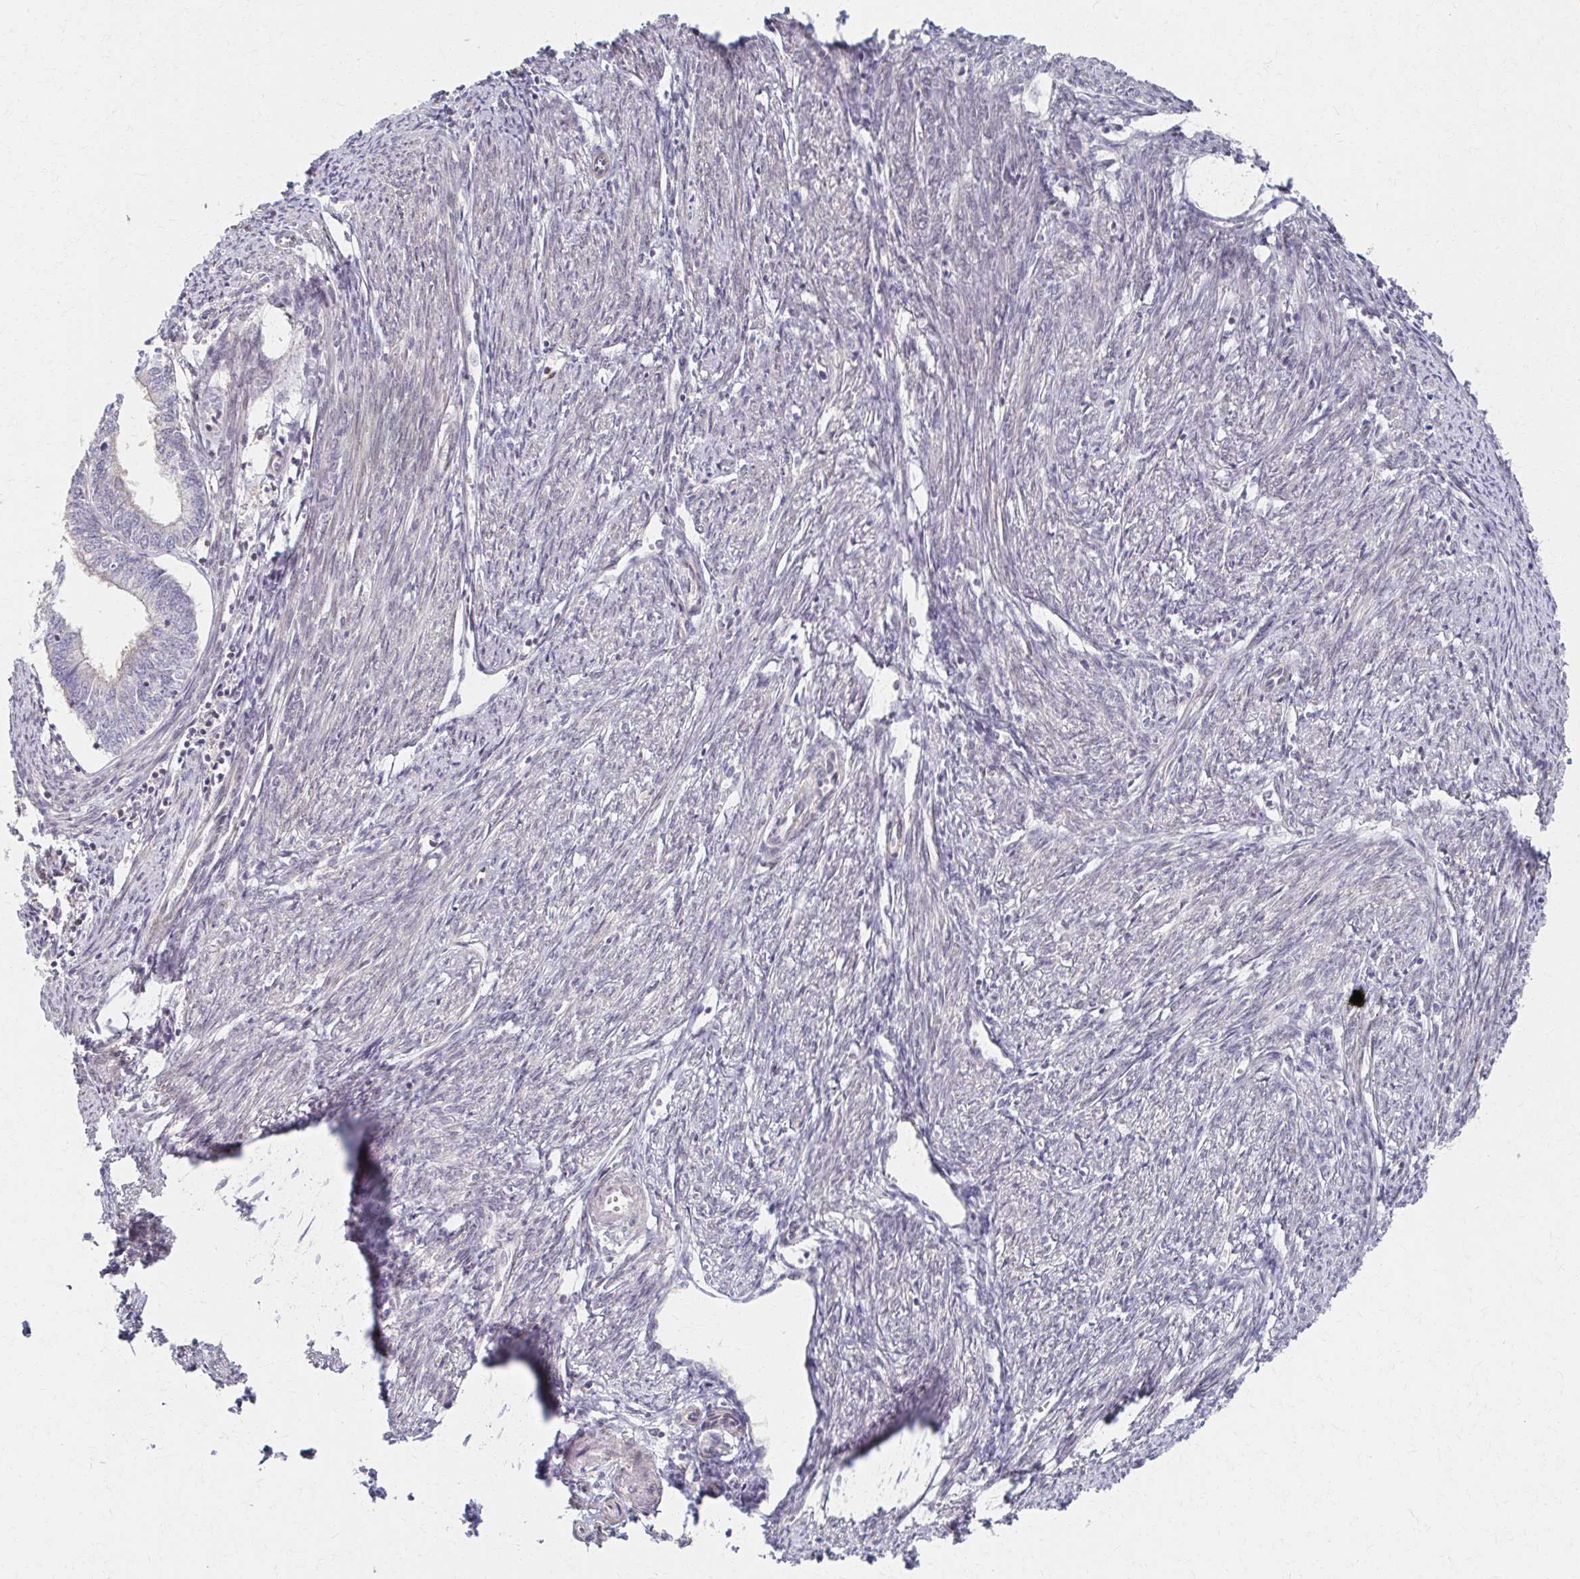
{"staining": {"intensity": "negative", "quantity": "none", "location": "none"}, "tissue": "endometrial cancer", "cell_type": "Tumor cells", "image_type": "cancer", "snomed": [{"axis": "morphology", "description": "Adenocarcinoma, NOS"}, {"axis": "topography", "description": "Endometrium"}], "caption": "The histopathology image exhibits no staining of tumor cells in endometrial cancer.", "gene": "EOLA2", "patient": {"sex": "female", "age": 61}}